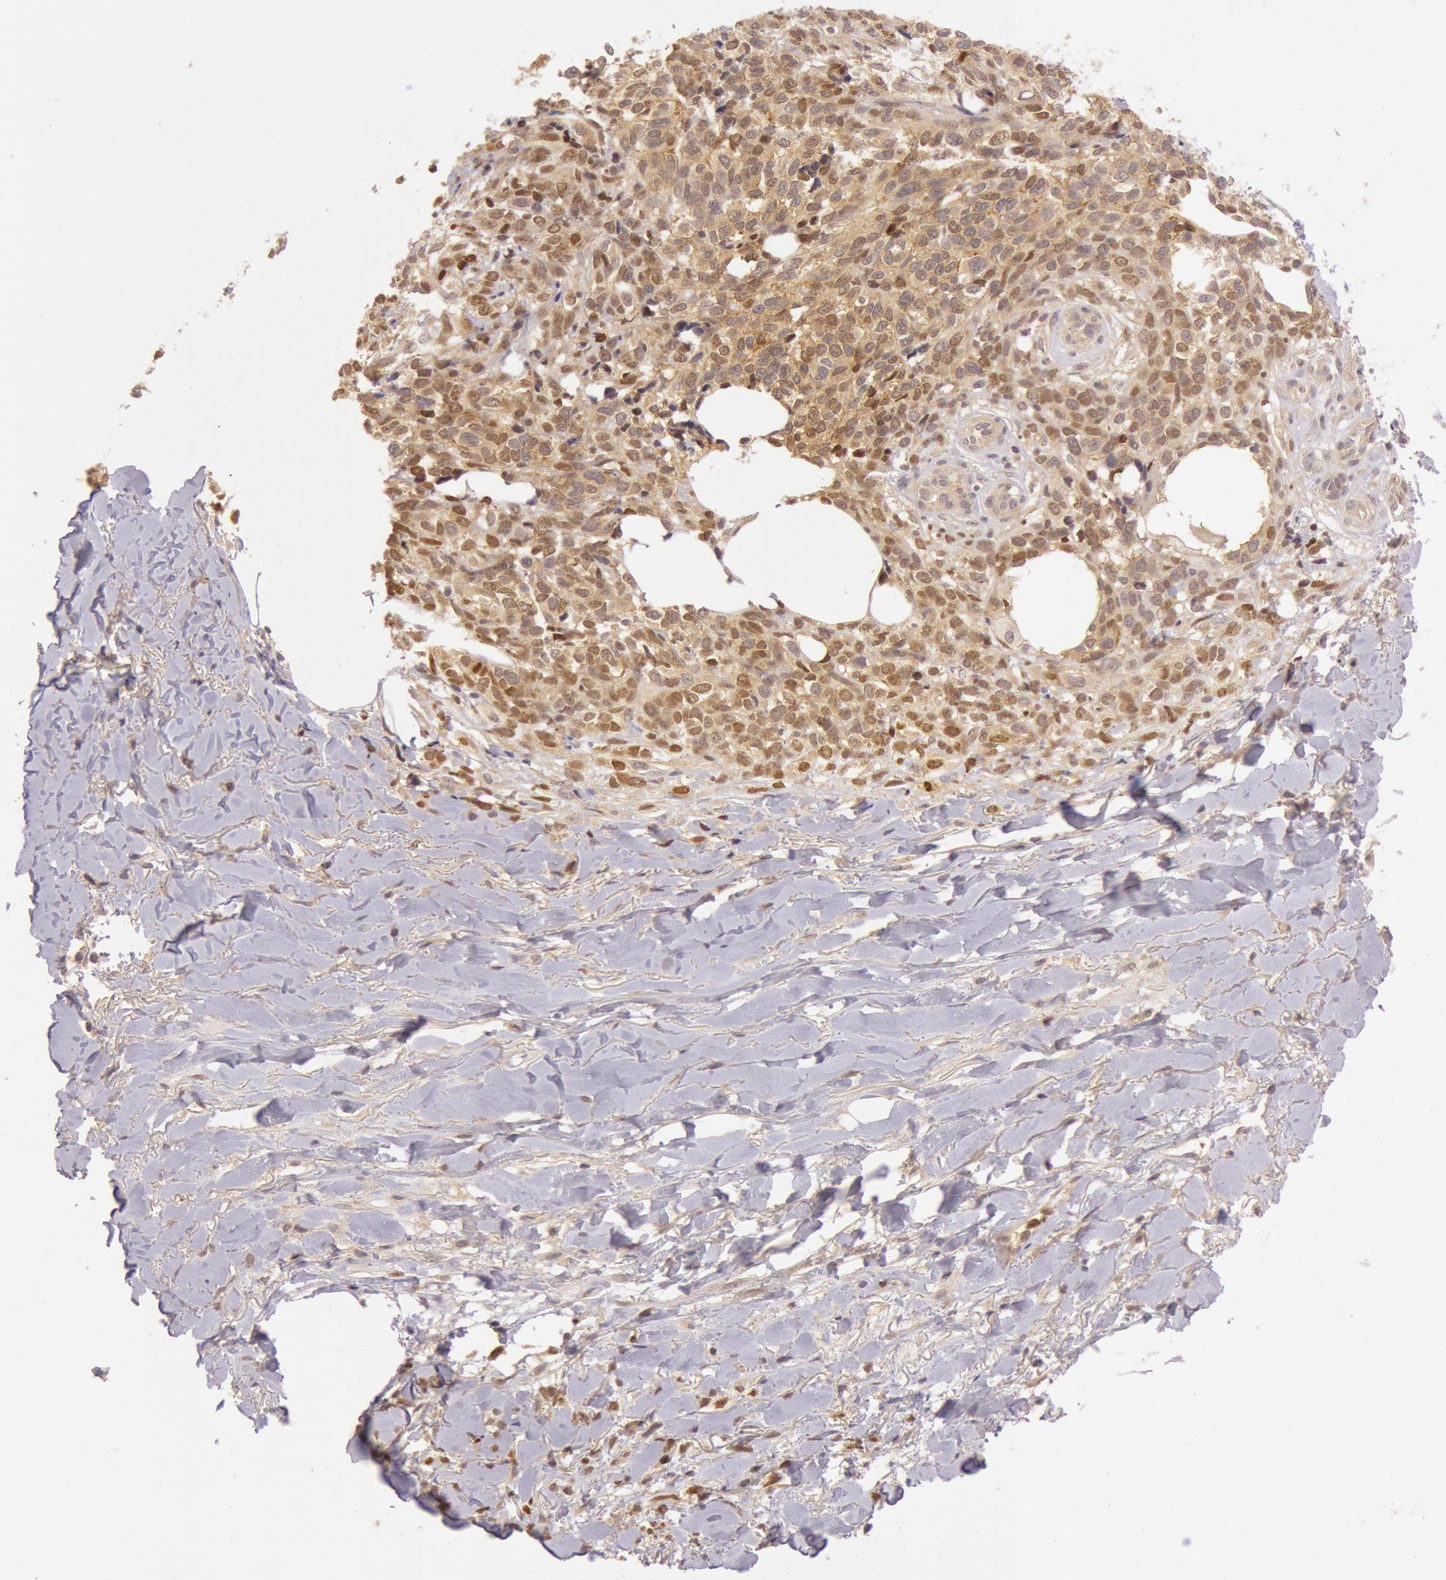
{"staining": {"intensity": "moderate", "quantity": ">75%", "location": "cytoplasmic/membranous"}, "tissue": "melanoma", "cell_type": "Tumor cells", "image_type": "cancer", "snomed": [{"axis": "morphology", "description": "Malignant melanoma, NOS"}, {"axis": "topography", "description": "Skin"}], "caption": "DAB (3,3'-diaminobenzidine) immunohistochemical staining of human malignant melanoma shows moderate cytoplasmic/membranous protein staining in about >75% of tumor cells.", "gene": "ATG2B", "patient": {"sex": "female", "age": 85}}